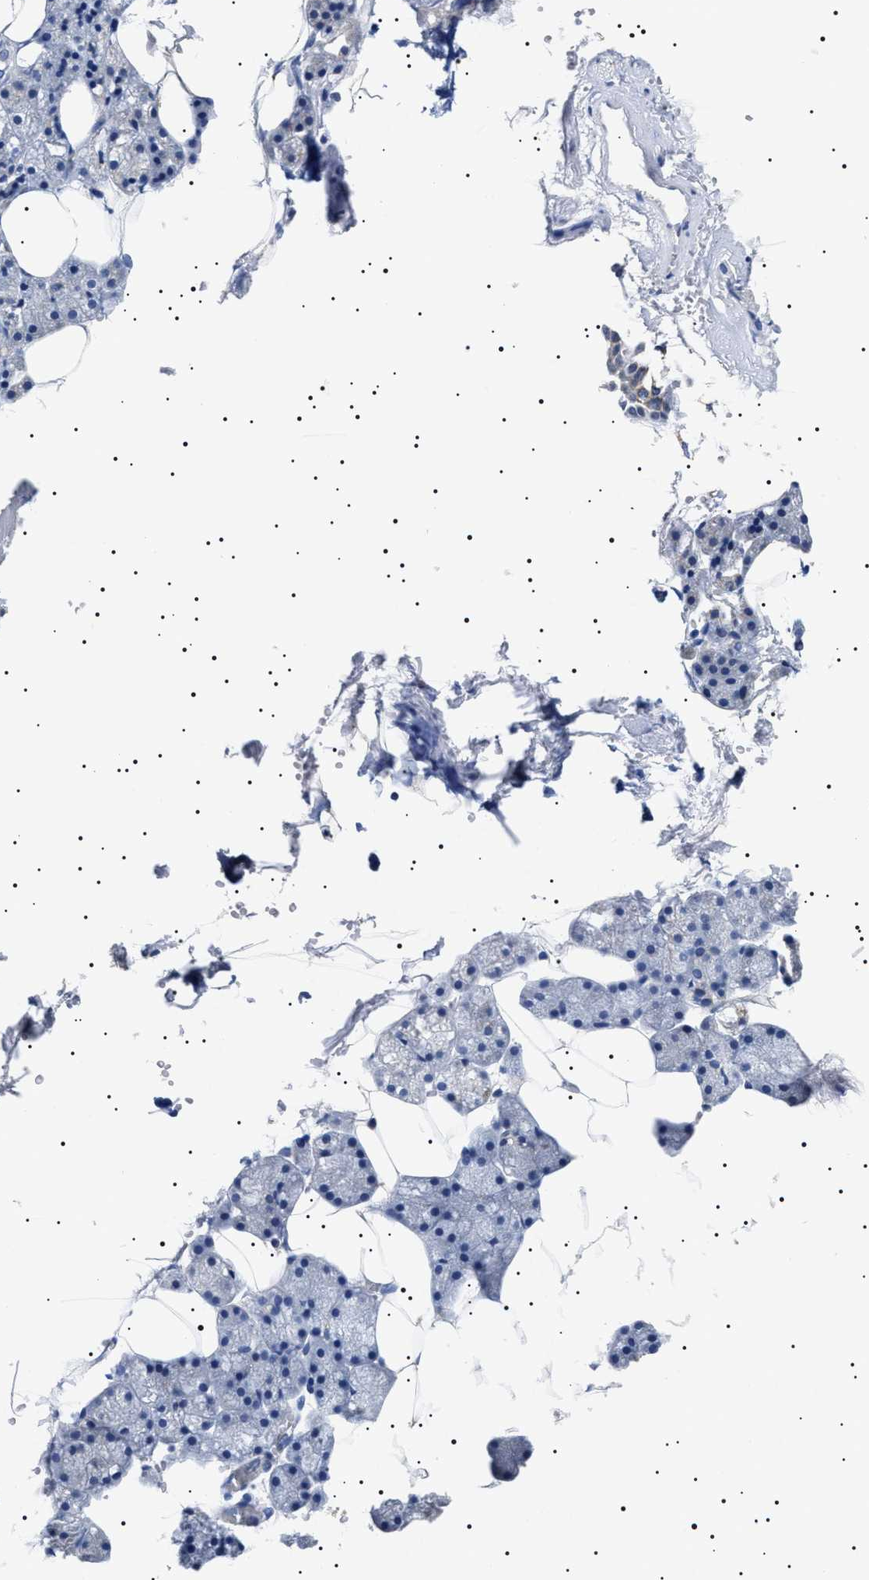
{"staining": {"intensity": "weak", "quantity": "<25%", "location": "cytoplasmic/membranous"}, "tissue": "salivary gland", "cell_type": "Glandular cells", "image_type": "normal", "snomed": [{"axis": "morphology", "description": "Normal tissue, NOS"}, {"axis": "topography", "description": "Salivary gland"}], "caption": "High power microscopy micrograph of an immunohistochemistry (IHC) image of normal salivary gland, revealing no significant staining in glandular cells.", "gene": "CHRDL2", "patient": {"sex": "male", "age": 62}}